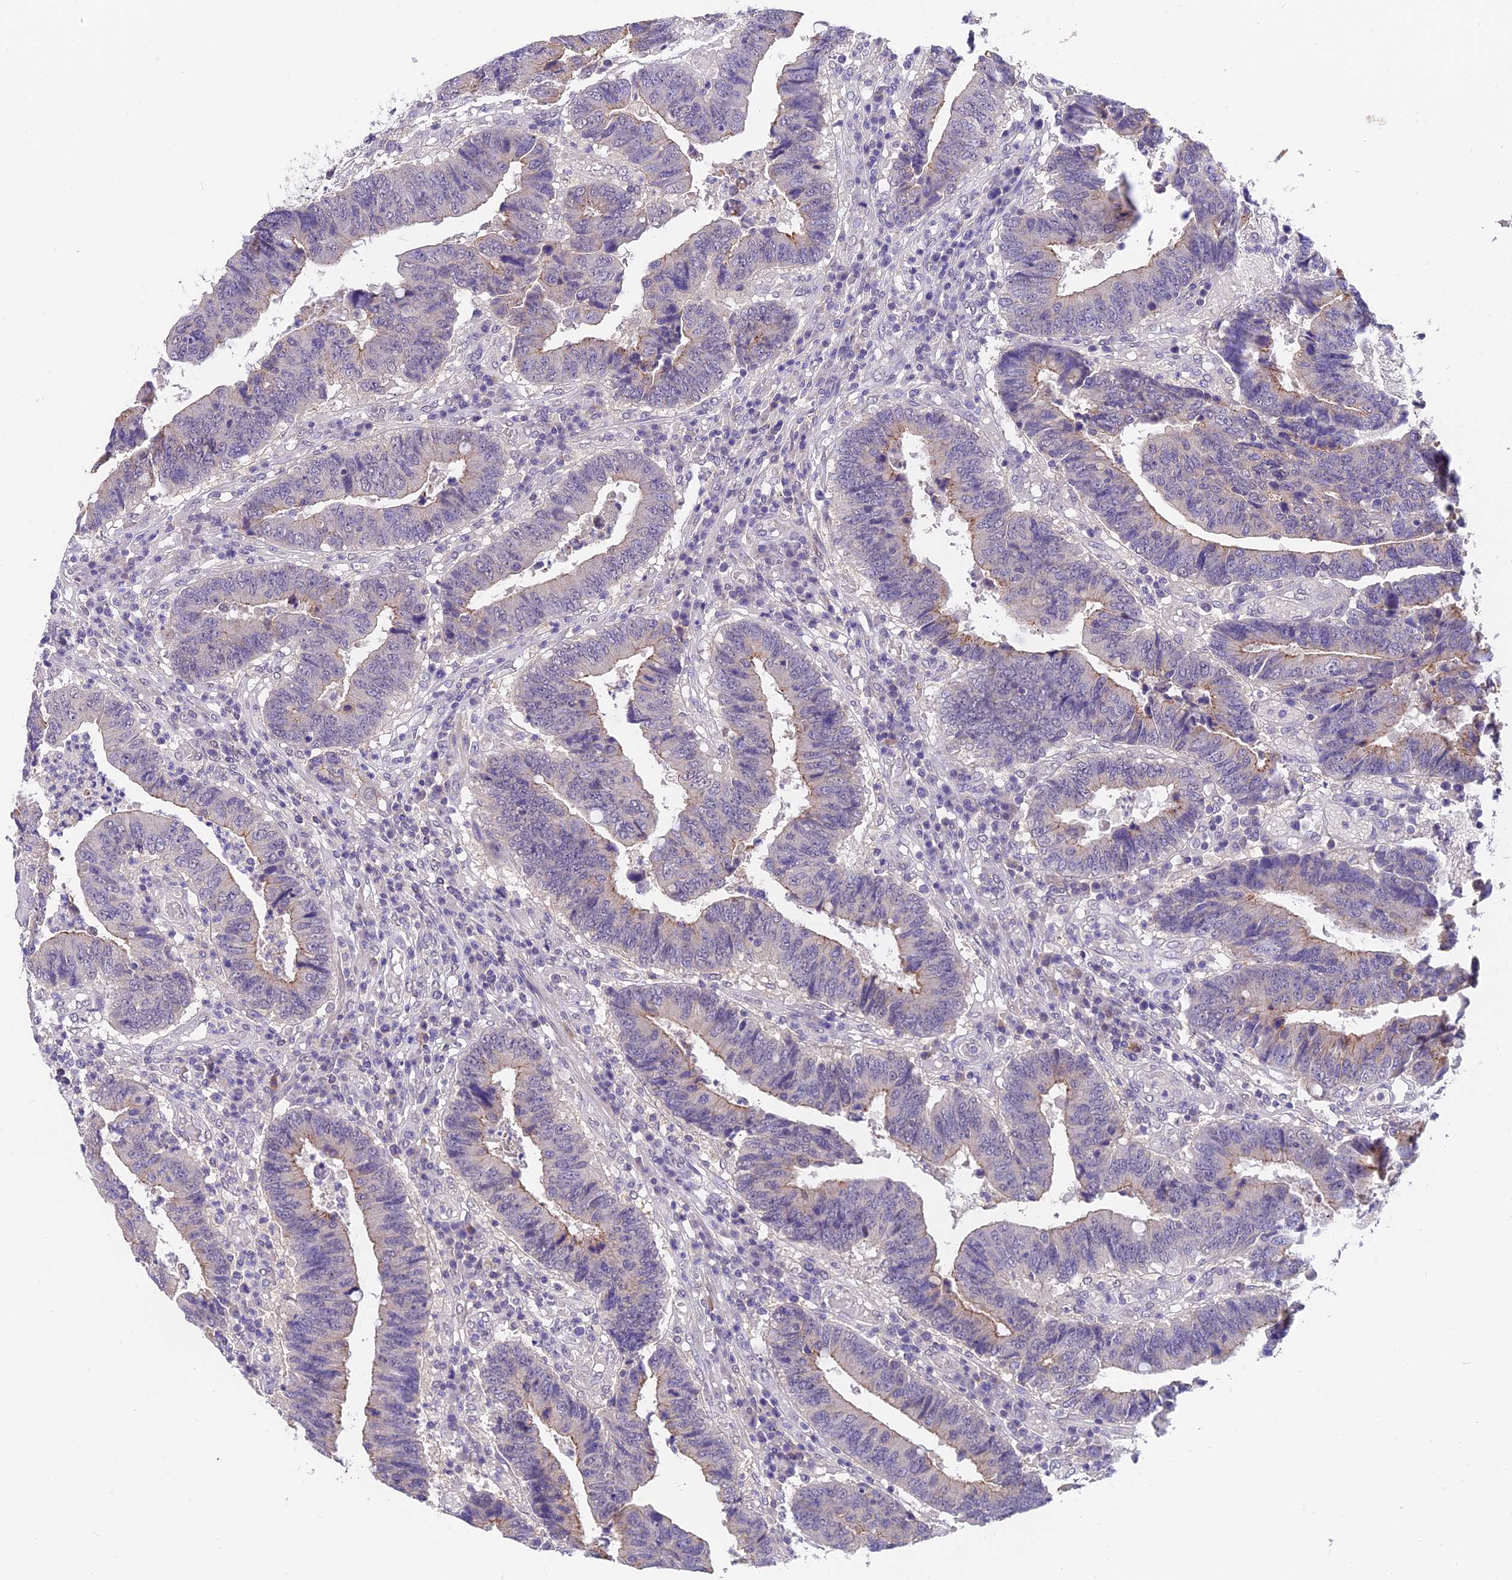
{"staining": {"intensity": "weak", "quantity": "<25%", "location": "cytoplasmic/membranous"}, "tissue": "colorectal cancer", "cell_type": "Tumor cells", "image_type": "cancer", "snomed": [{"axis": "morphology", "description": "Adenocarcinoma, NOS"}, {"axis": "topography", "description": "Rectum"}], "caption": "IHC micrograph of neoplastic tissue: adenocarcinoma (colorectal) stained with DAB demonstrates no significant protein positivity in tumor cells. The staining was performed using DAB to visualize the protein expression in brown, while the nuclei were stained in blue with hematoxylin (Magnification: 20x).", "gene": "HOXB1", "patient": {"sex": "male", "age": 84}}